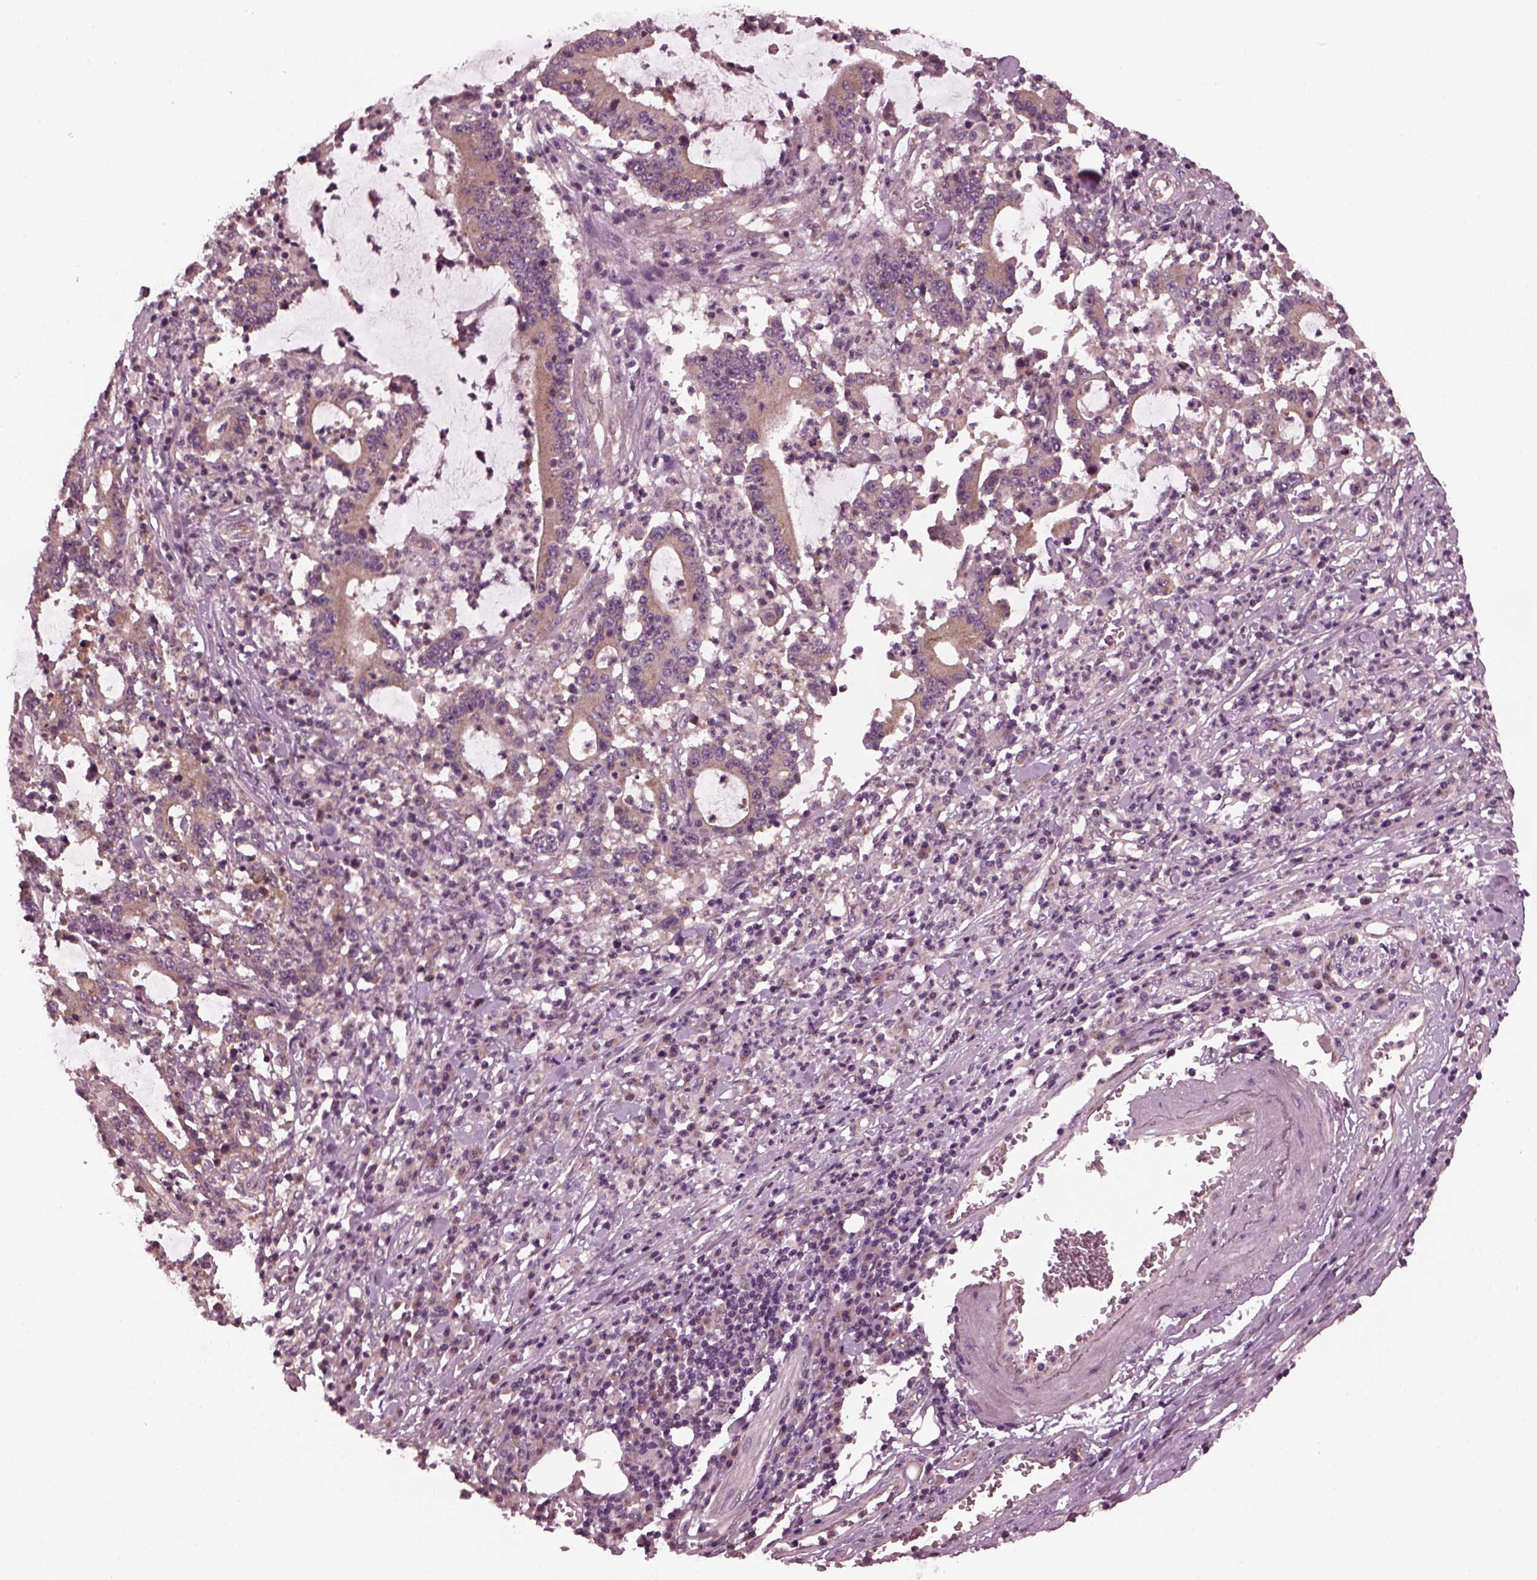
{"staining": {"intensity": "weak", "quantity": ">75%", "location": "cytoplasmic/membranous"}, "tissue": "stomach cancer", "cell_type": "Tumor cells", "image_type": "cancer", "snomed": [{"axis": "morphology", "description": "Adenocarcinoma, NOS"}, {"axis": "topography", "description": "Stomach, upper"}], "caption": "A brown stain highlights weak cytoplasmic/membranous positivity of a protein in human adenocarcinoma (stomach) tumor cells.", "gene": "TUBG1", "patient": {"sex": "male", "age": 68}}